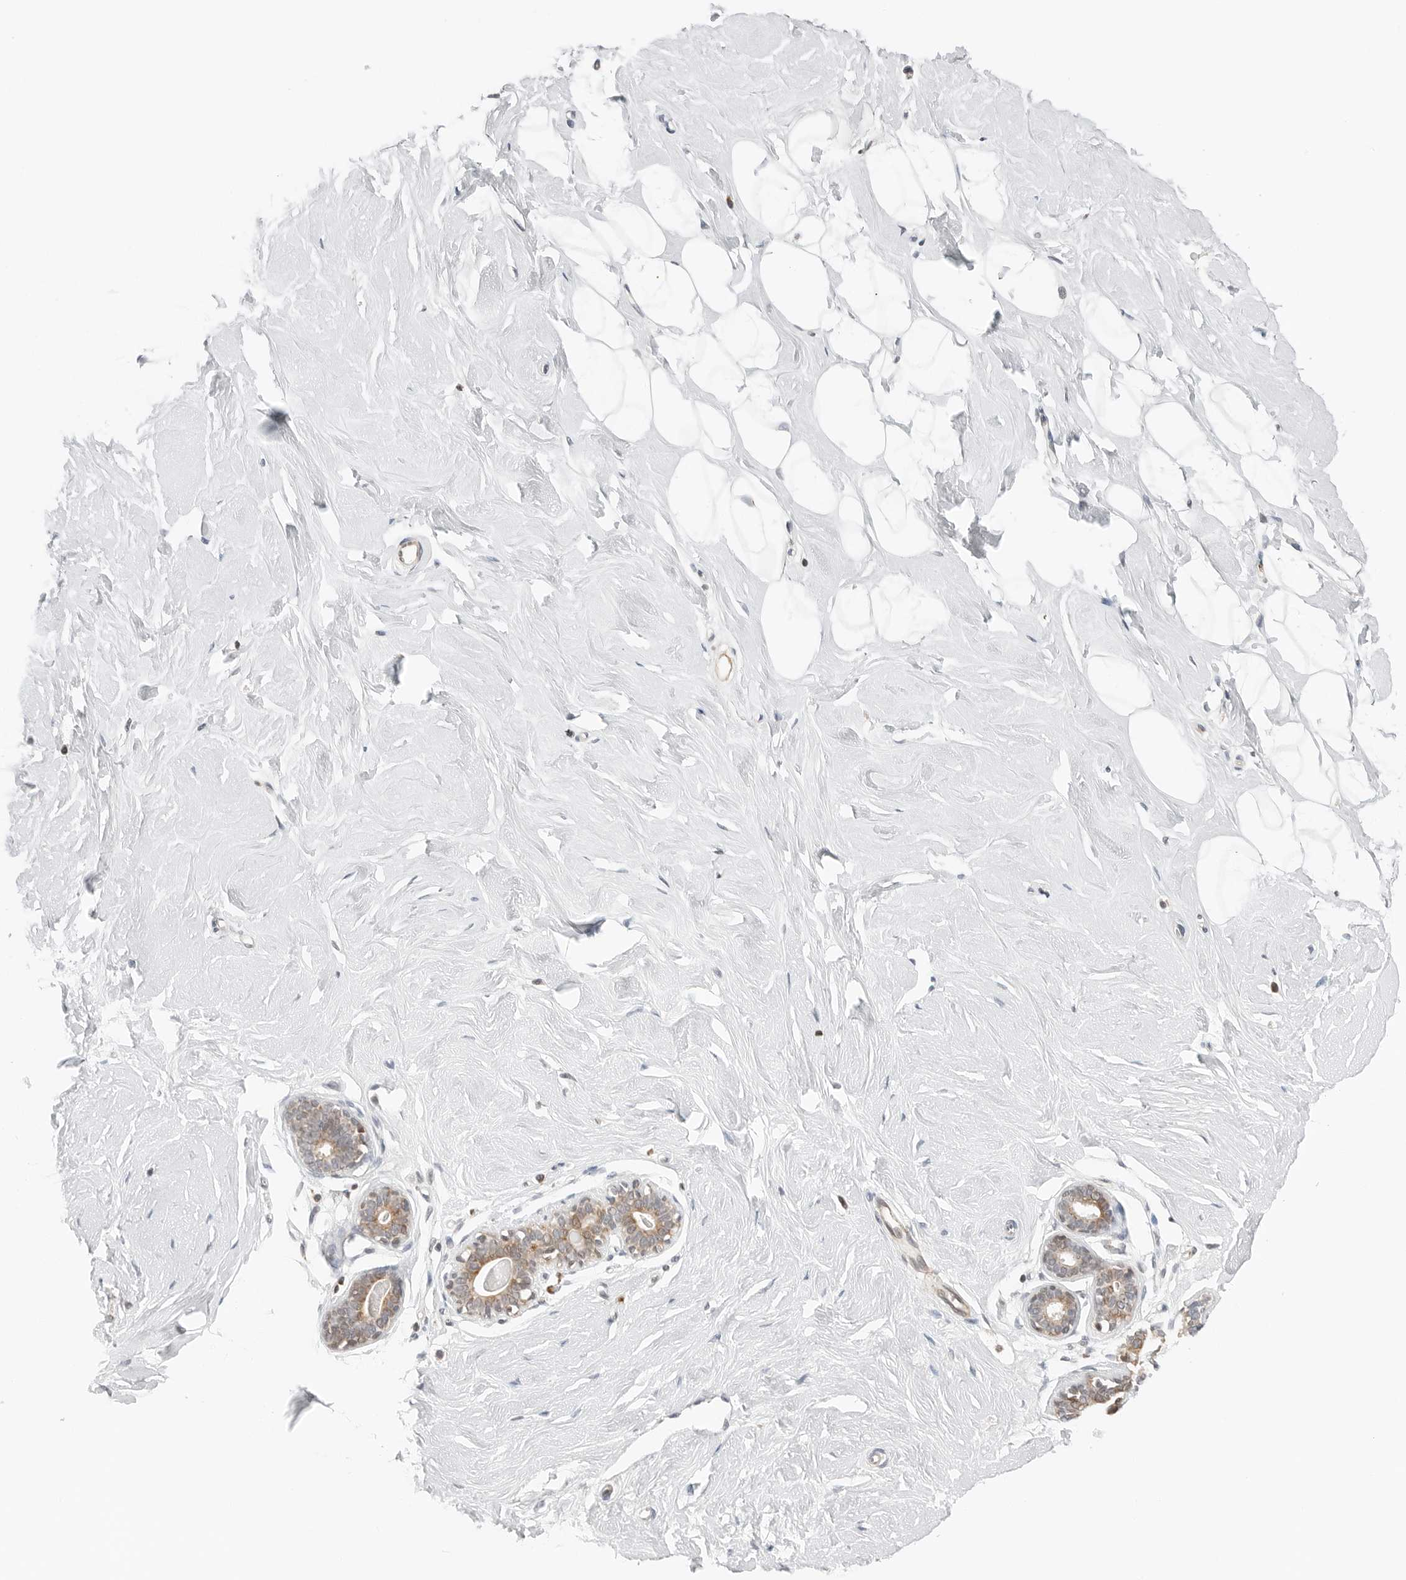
{"staining": {"intensity": "negative", "quantity": "none", "location": "none"}, "tissue": "breast", "cell_type": "Adipocytes", "image_type": "normal", "snomed": [{"axis": "morphology", "description": "Normal tissue, NOS"}, {"axis": "topography", "description": "Breast"}], "caption": "Adipocytes show no significant positivity in unremarkable breast. (DAB (3,3'-diaminobenzidine) IHC with hematoxylin counter stain).", "gene": "DYRK4", "patient": {"sex": "female", "age": 23}}